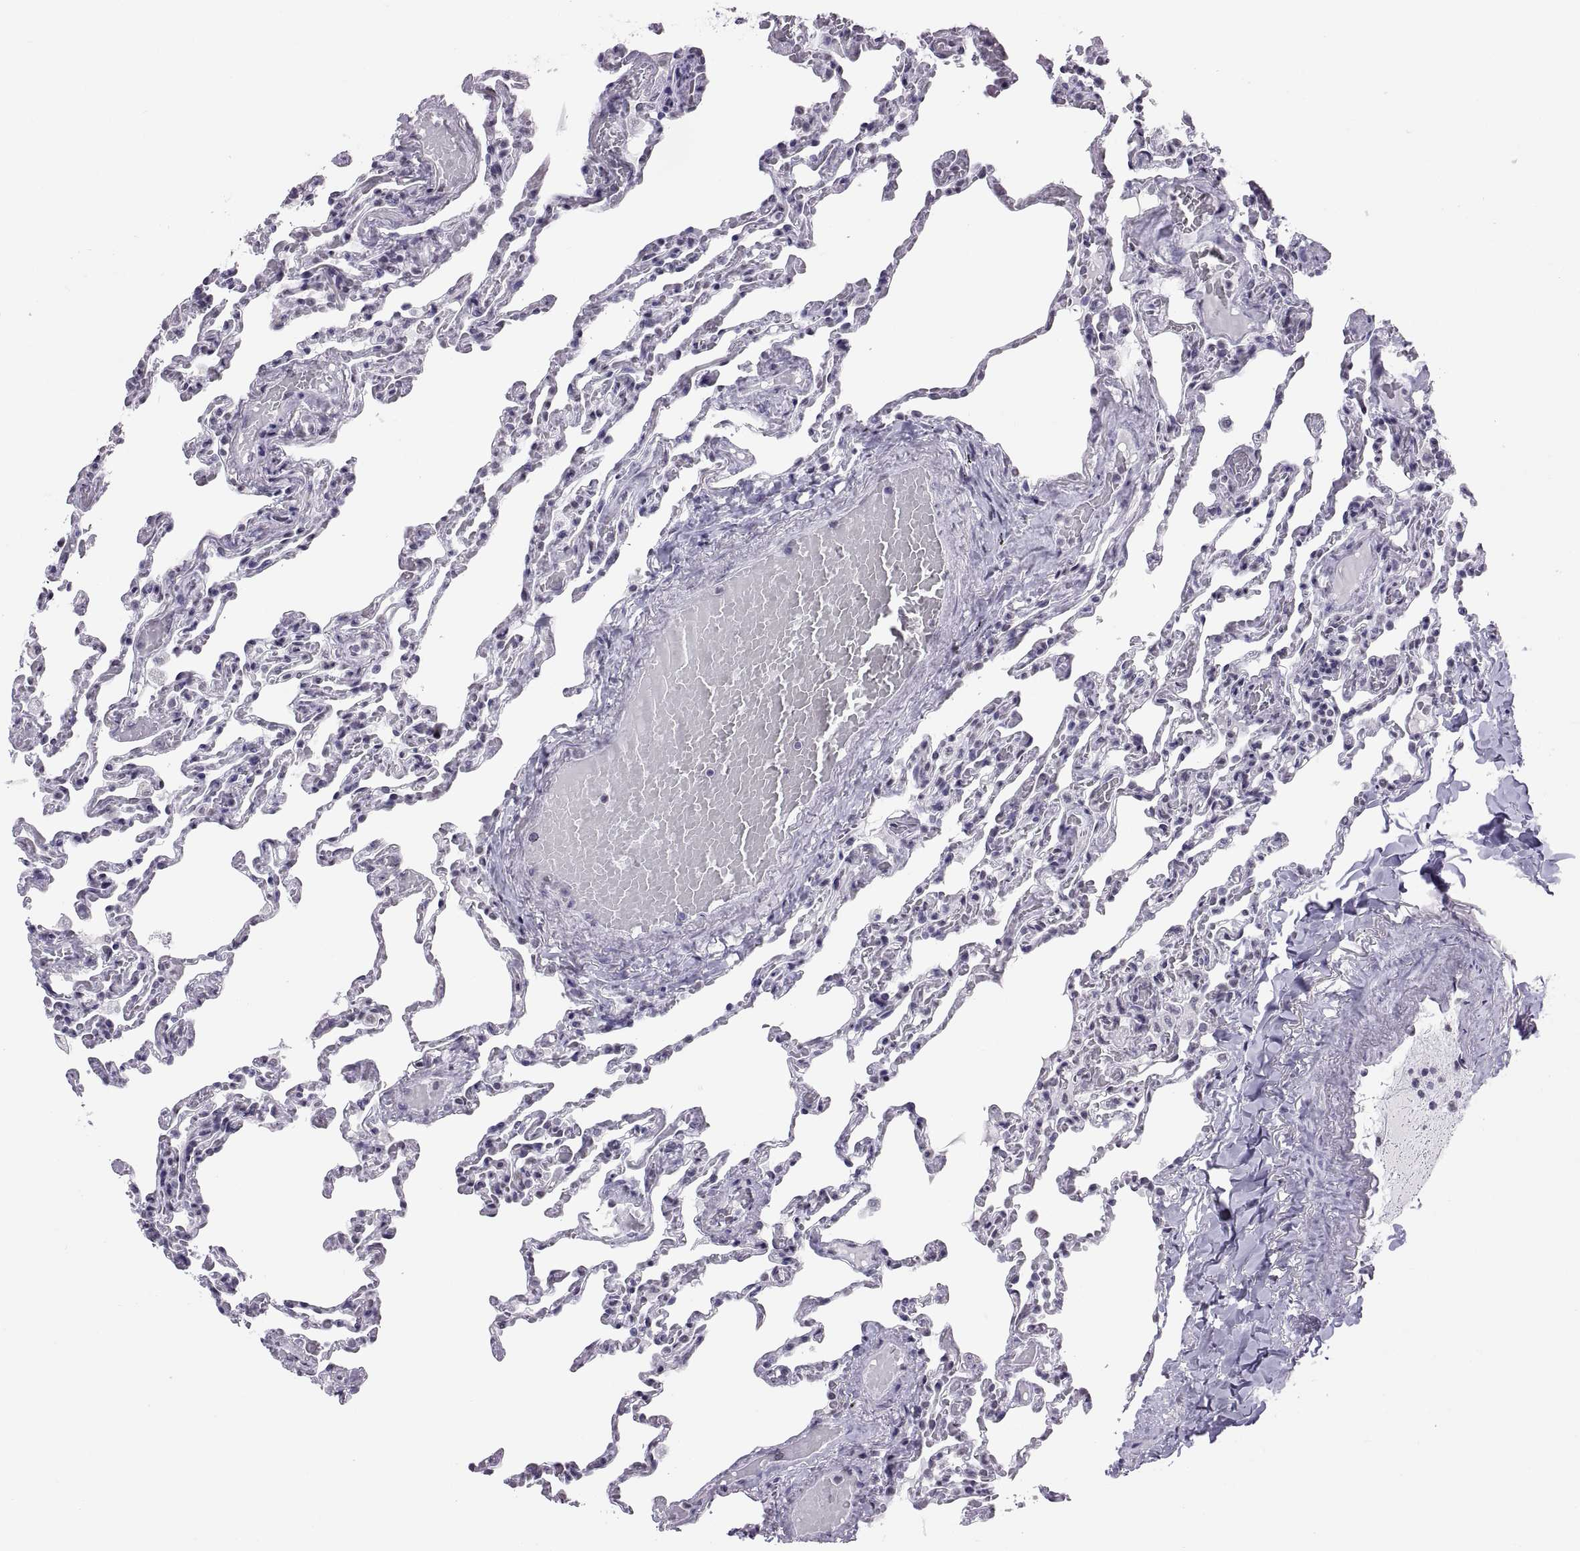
{"staining": {"intensity": "negative", "quantity": "none", "location": "none"}, "tissue": "lung", "cell_type": "Alveolar cells", "image_type": "normal", "snomed": [{"axis": "morphology", "description": "Normal tissue, NOS"}, {"axis": "topography", "description": "Lung"}], "caption": "Lung was stained to show a protein in brown. There is no significant positivity in alveolar cells. Brightfield microscopy of IHC stained with DAB (3,3'-diaminobenzidine) (brown) and hematoxylin (blue), captured at high magnification.", "gene": "CARTPT", "patient": {"sex": "female", "age": 43}}